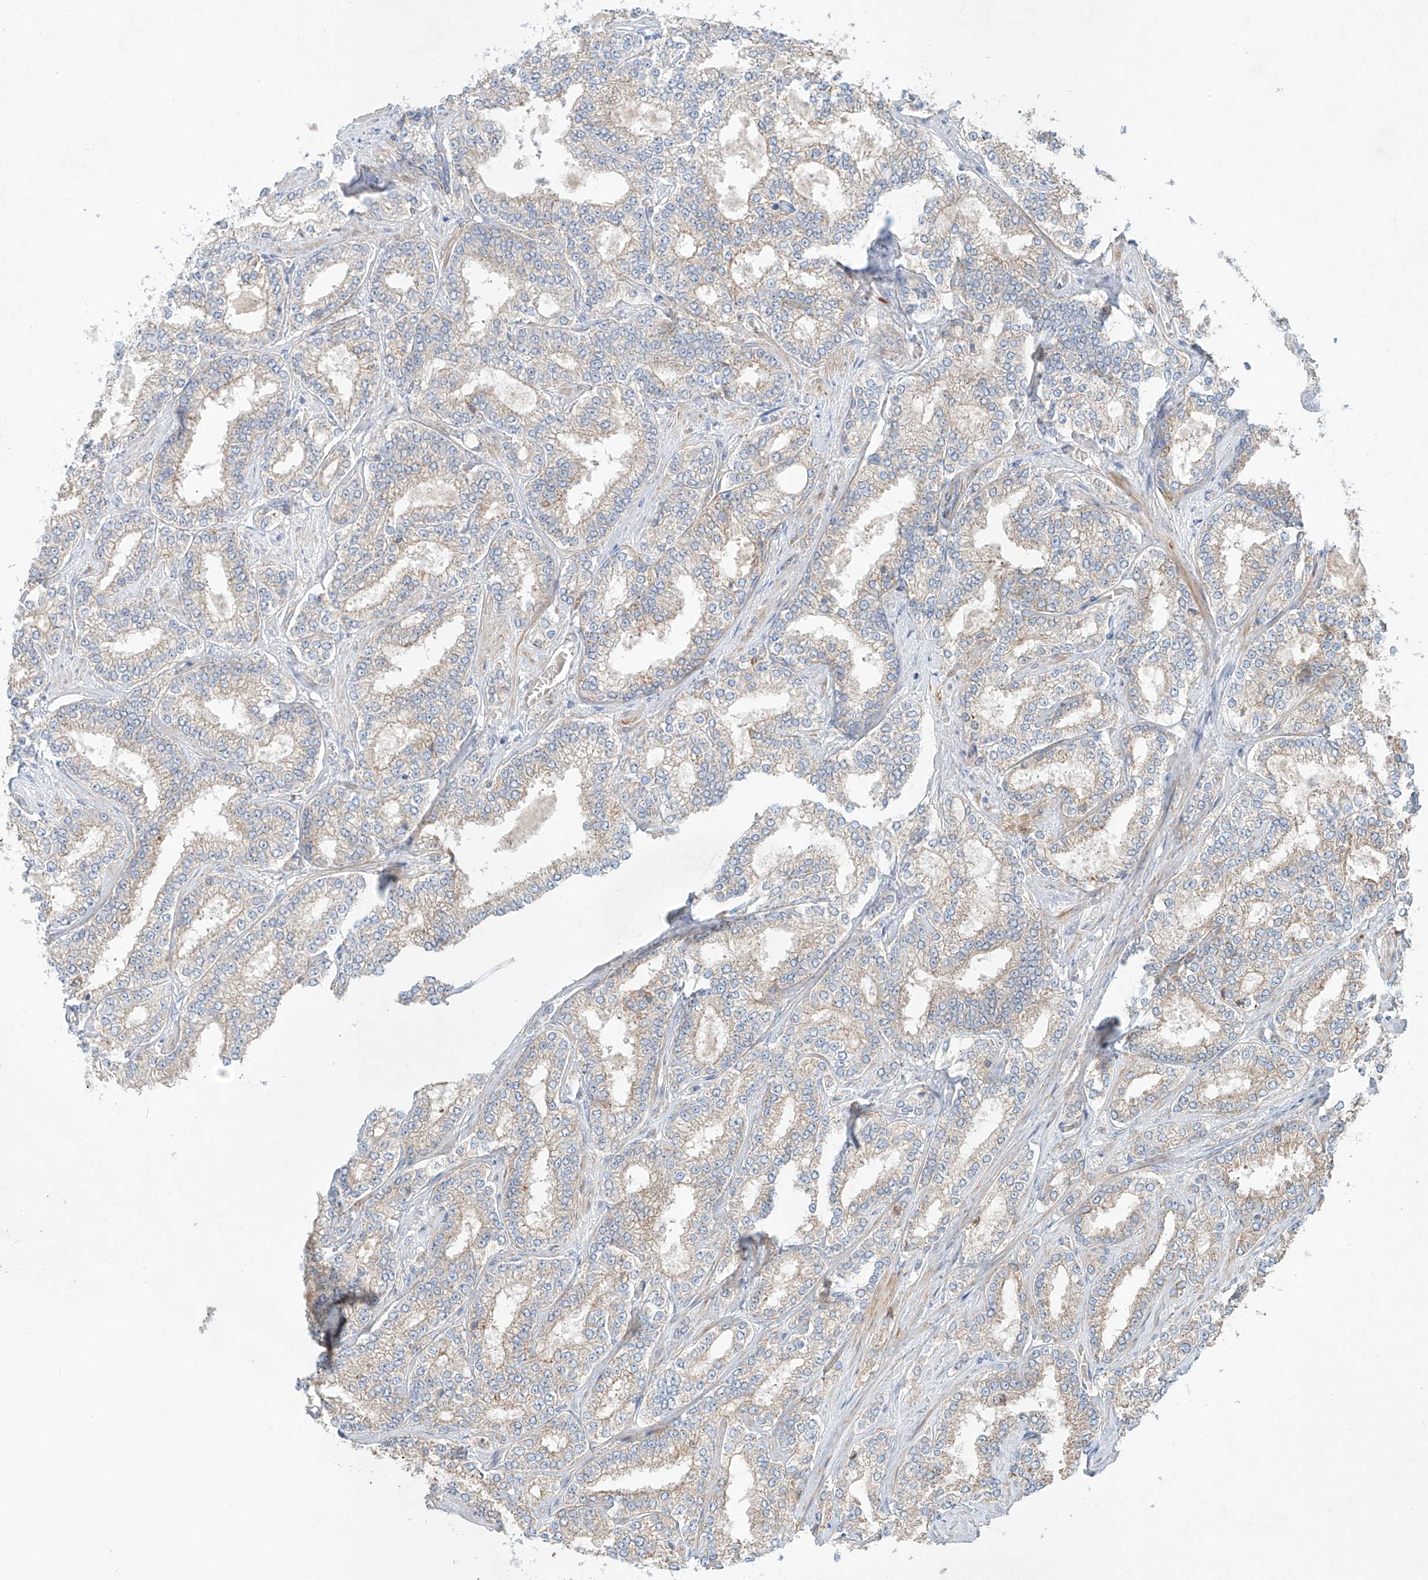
{"staining": {"intensity": "weak", "quantity": "25%-75%", "location": "cytoplasmic/membranous"}, "tissue": "prostate cancer", "cell_type": "Tumor cells", "image_type": "cancer", "snomed": [{"axis": "morphology", "description": "Normal tissue, NOS"}, {"axis": "morphology", "description": "Adenocarcinoma, High grade"}, {"axis": "topography", "description": "Prostate"}], "caption": "Protein staining of prostate adenocarcinoma (high-grade) tissue demonstrates weak cytoplasmic/membranous staining in approximately 25%-75% of tumor cells. Using DAB (brown) and hematoxylin (blue) stains, captured at high magnification using brightfield microscopy.", "gene": "AJM1", "patient": {"sex": "male", "age": 83}}